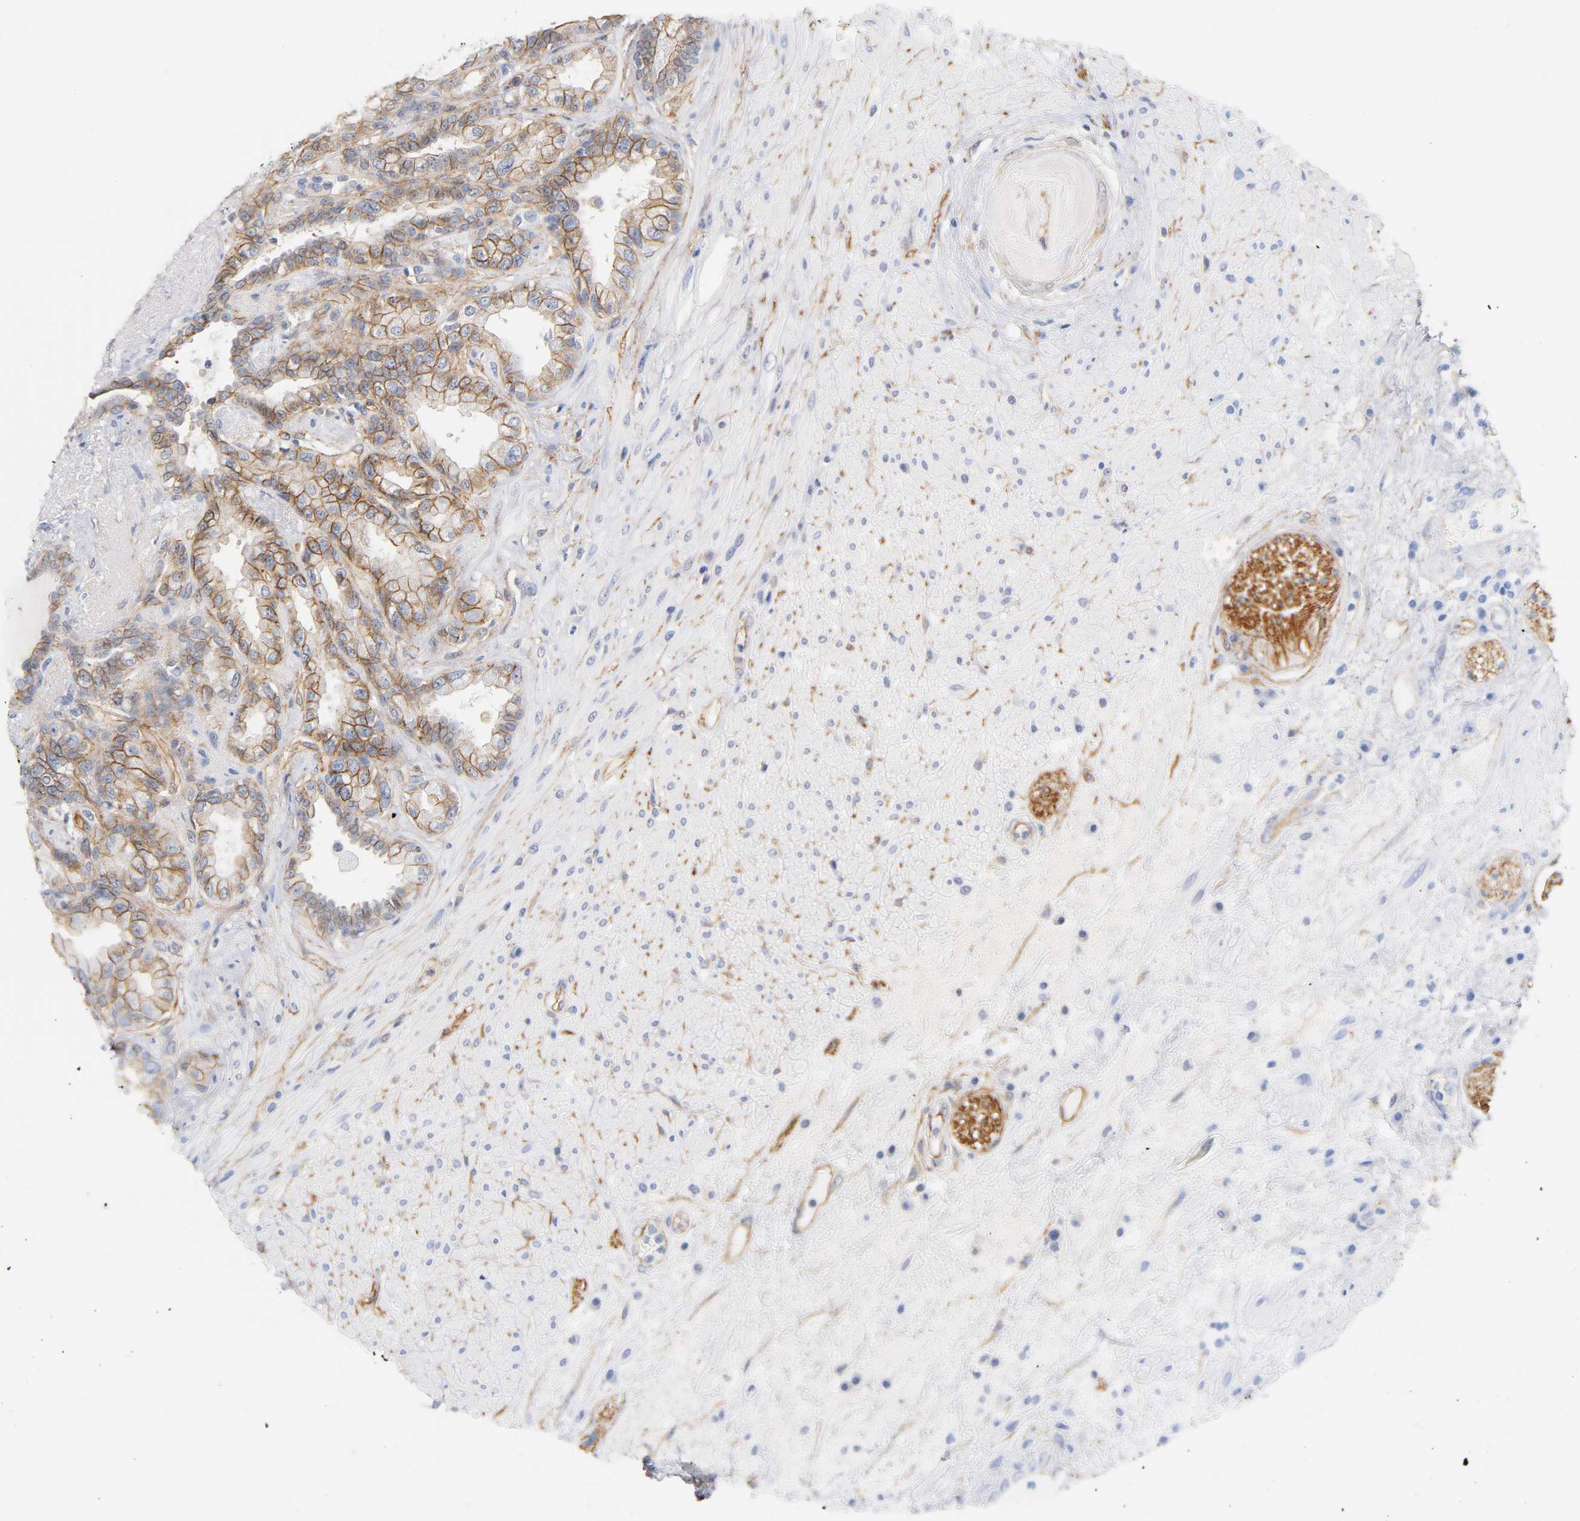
{"staining": {"intensity": "moderate", "quantity": ">75%", "location": "cytoplasmic/membranous"}, "tissue": "seminal vesicle", "cell_type": "Glandular cells", "image_type": "normal", "snomed": [{"axis": "morphology", "description": "Normal tissue, NOS"}, {"axis": "topography", "description": "Seminal veicle"}], "caption": "Unremarkable seminal vesicle demonstrates moderate cytoplasmic/membranous staining in about >75% of glandular cells, visualized by immunohistochemistry.", "gene": "SPTAN1", "patient": {"sex": "male", "age": 61}}